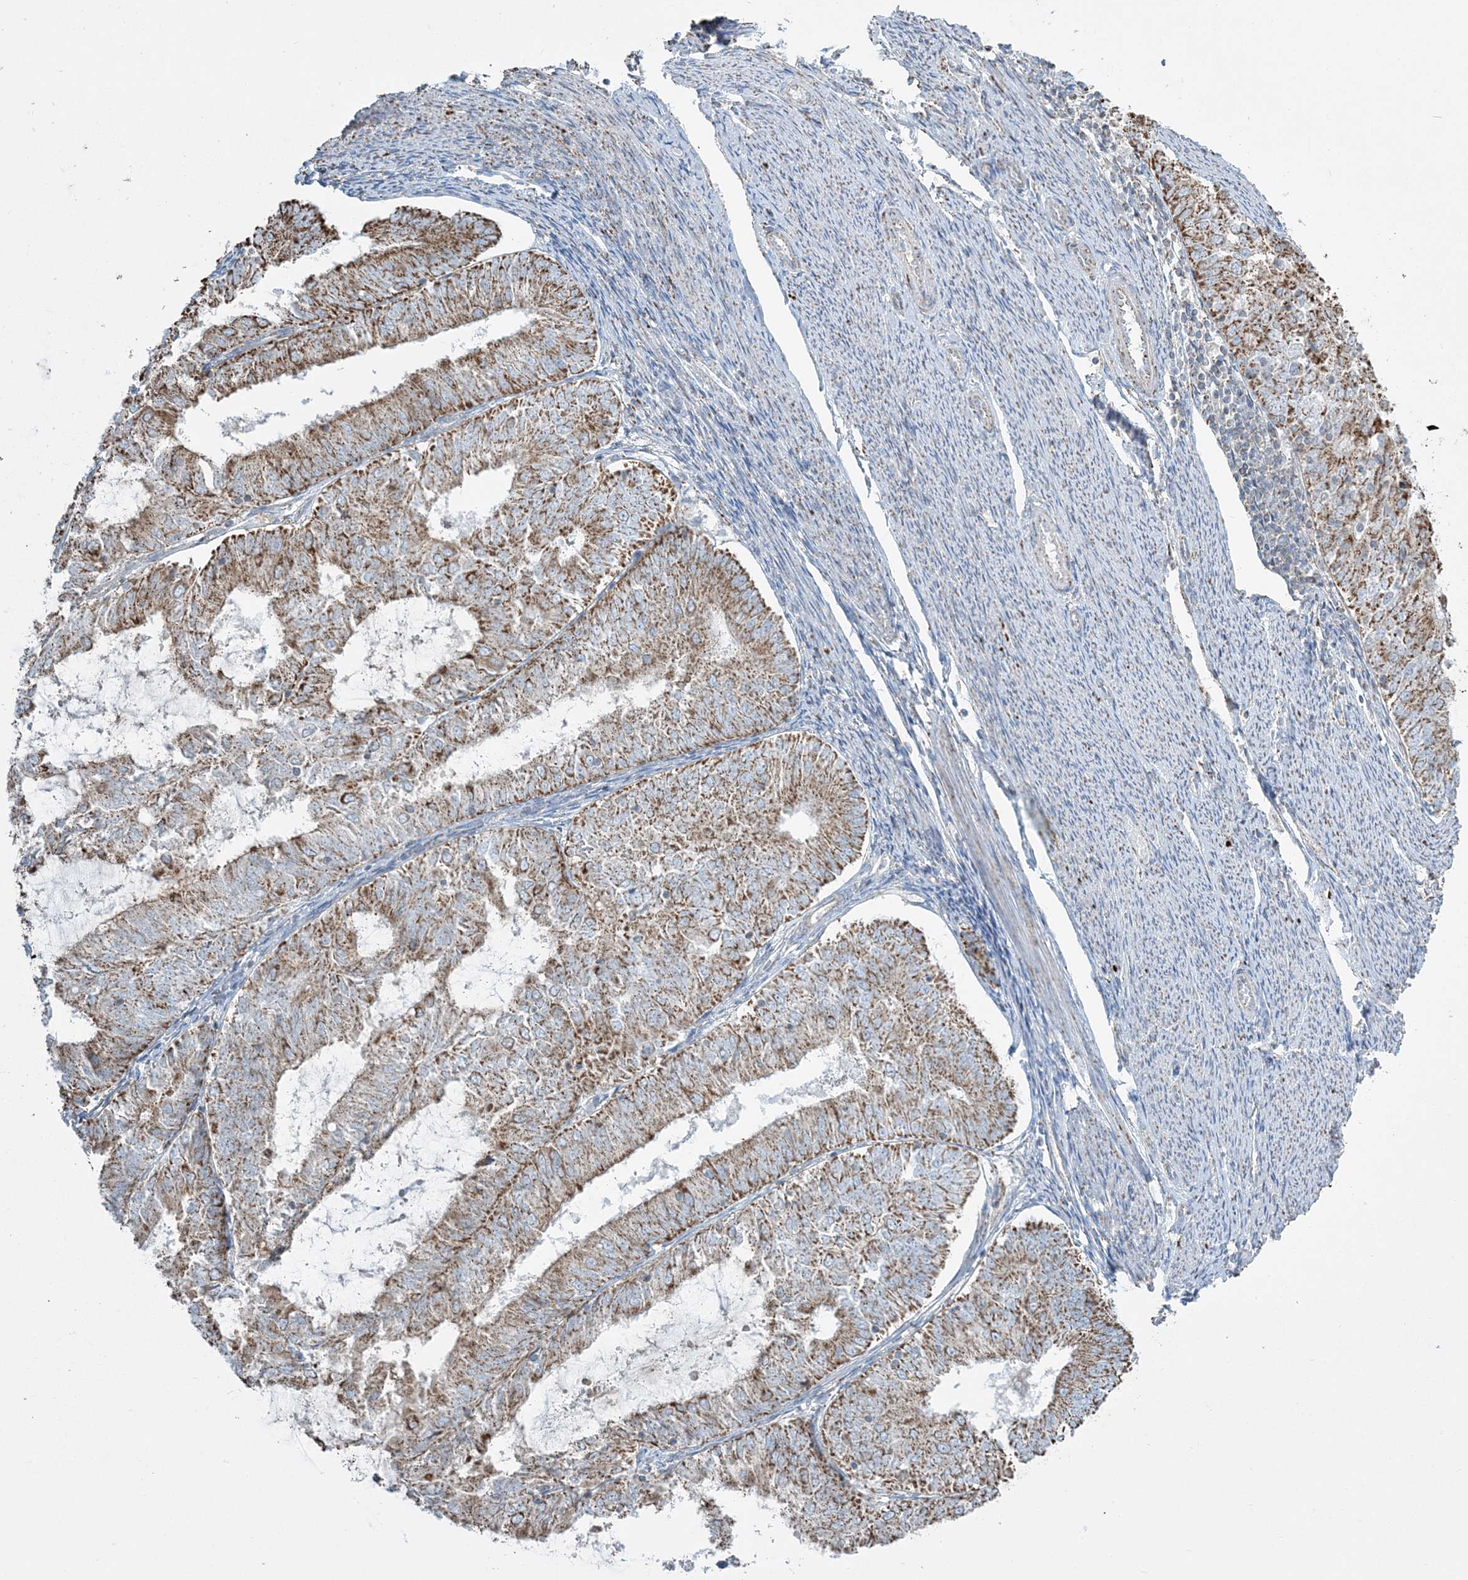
{"staining": {"intensity": "moderate", "quantity": ">75%", "location": "cytoplasmic/membranous"}, "tissue": "endometrial cancer", "cell_type": "Tumor cells", "image_type": "cancer", "snomed": [{"axis": "morphology", "description": "Adenocarcinoma, NOS"}, {"axis": "topography", "description": "Endometrium"}], "caption": "Protein expression analysis of endometrial cancer (adenocarcinoma) exhibits moderate cytoplasmic/membranous positivity in about >75% of tumor cells.", "gene": "RAB11FIP3", "patient": {"sex": "female", "age": 57}}